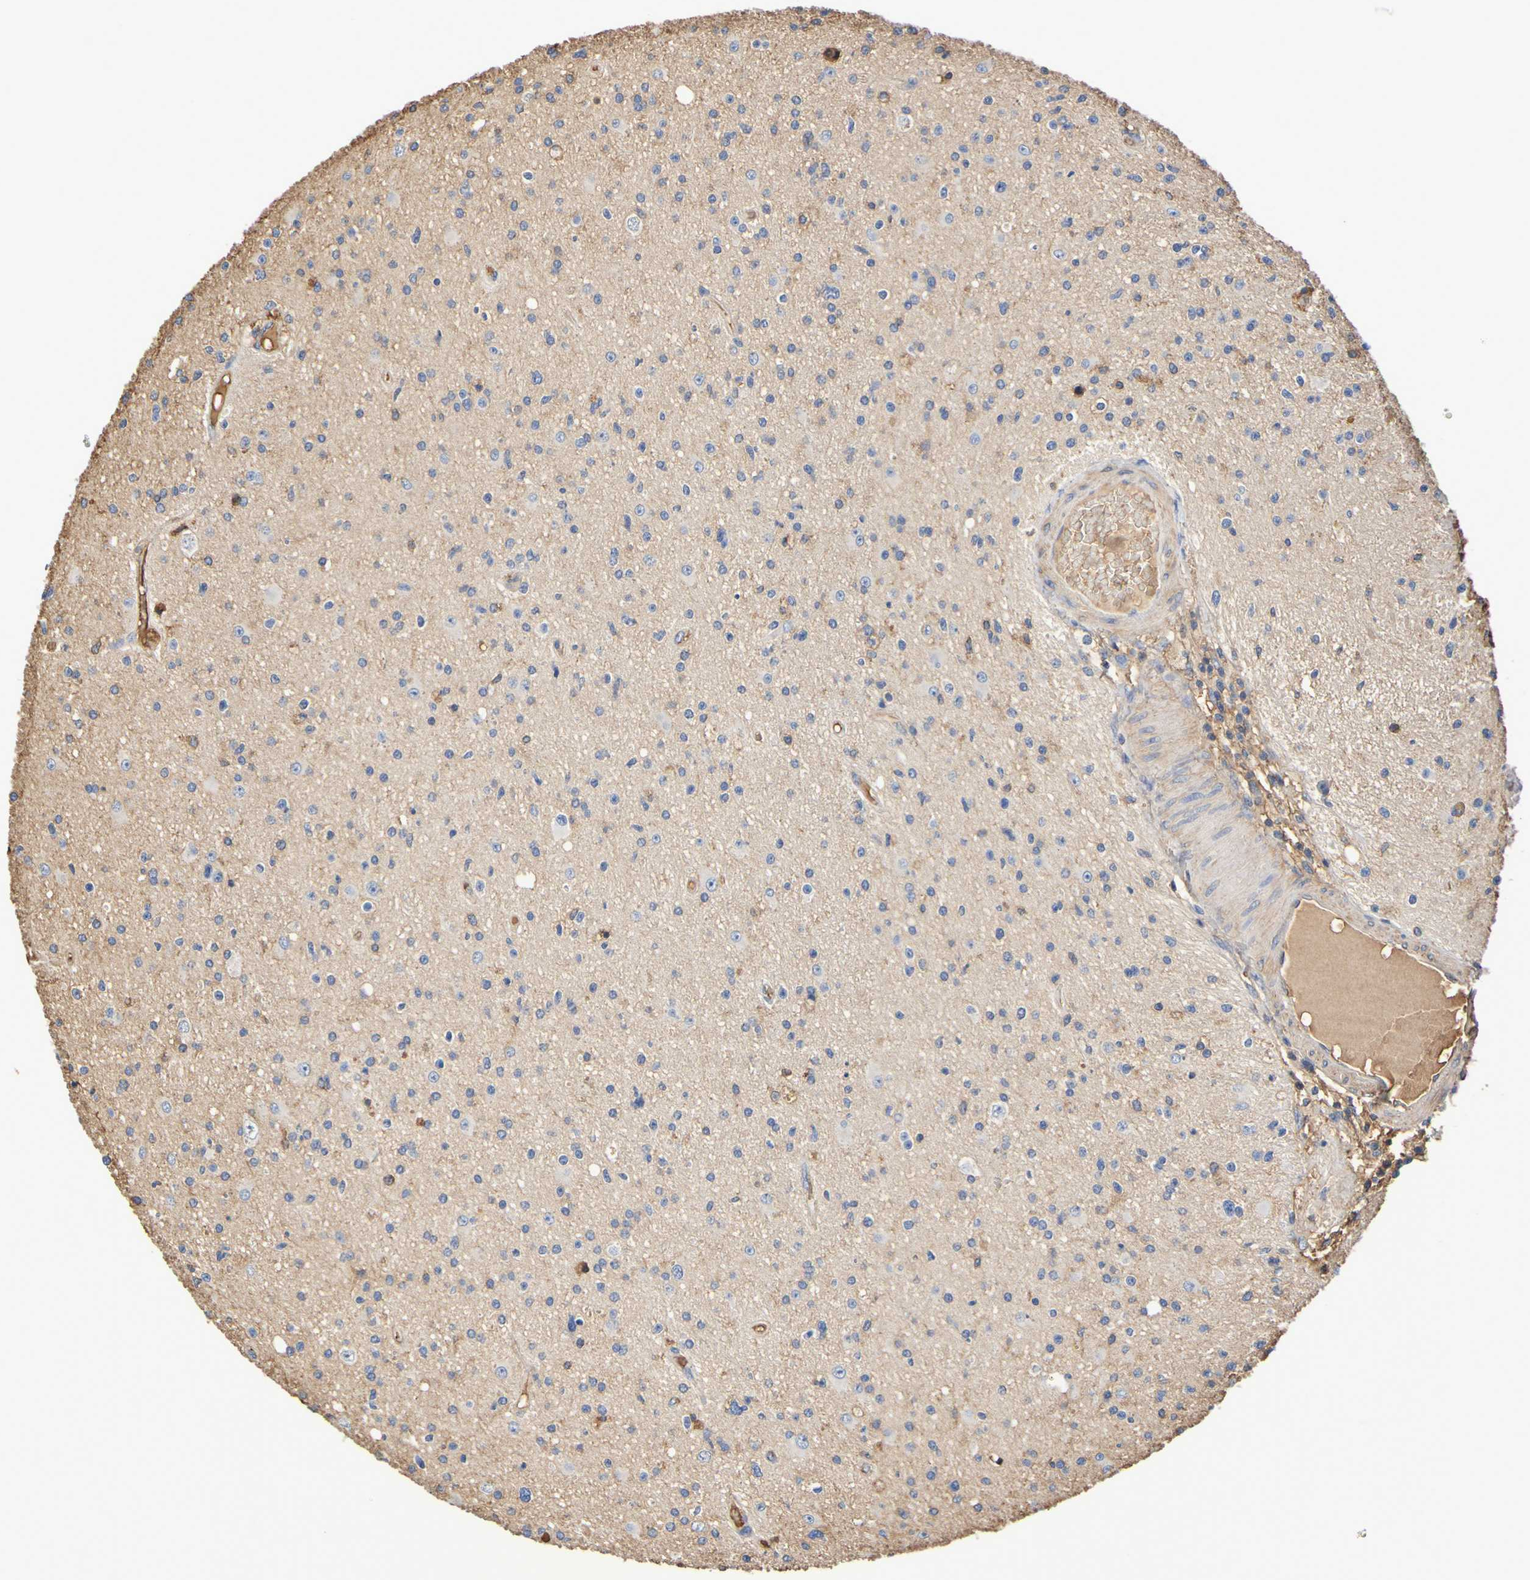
{"staining": {"intensity": "negative", "quantity": "none", "location": "none"}, "tissue": "glioma", "cell_type": "Tumor cells", "image_type": "cancer", "snomed": [{"axis": "morphology", "description": "Glioma, malignant, High grade"}, {"axis": "topography", "description": "Brain"}], "caption": "This image is of glioma stained with immunohistochemistry (IHC) to label a protein in brown with the nuclei are counter-stained blue. There is no staining in tumor cells.", "gene": "GAB3", "patient": {"sex": "male", "age": 33}}